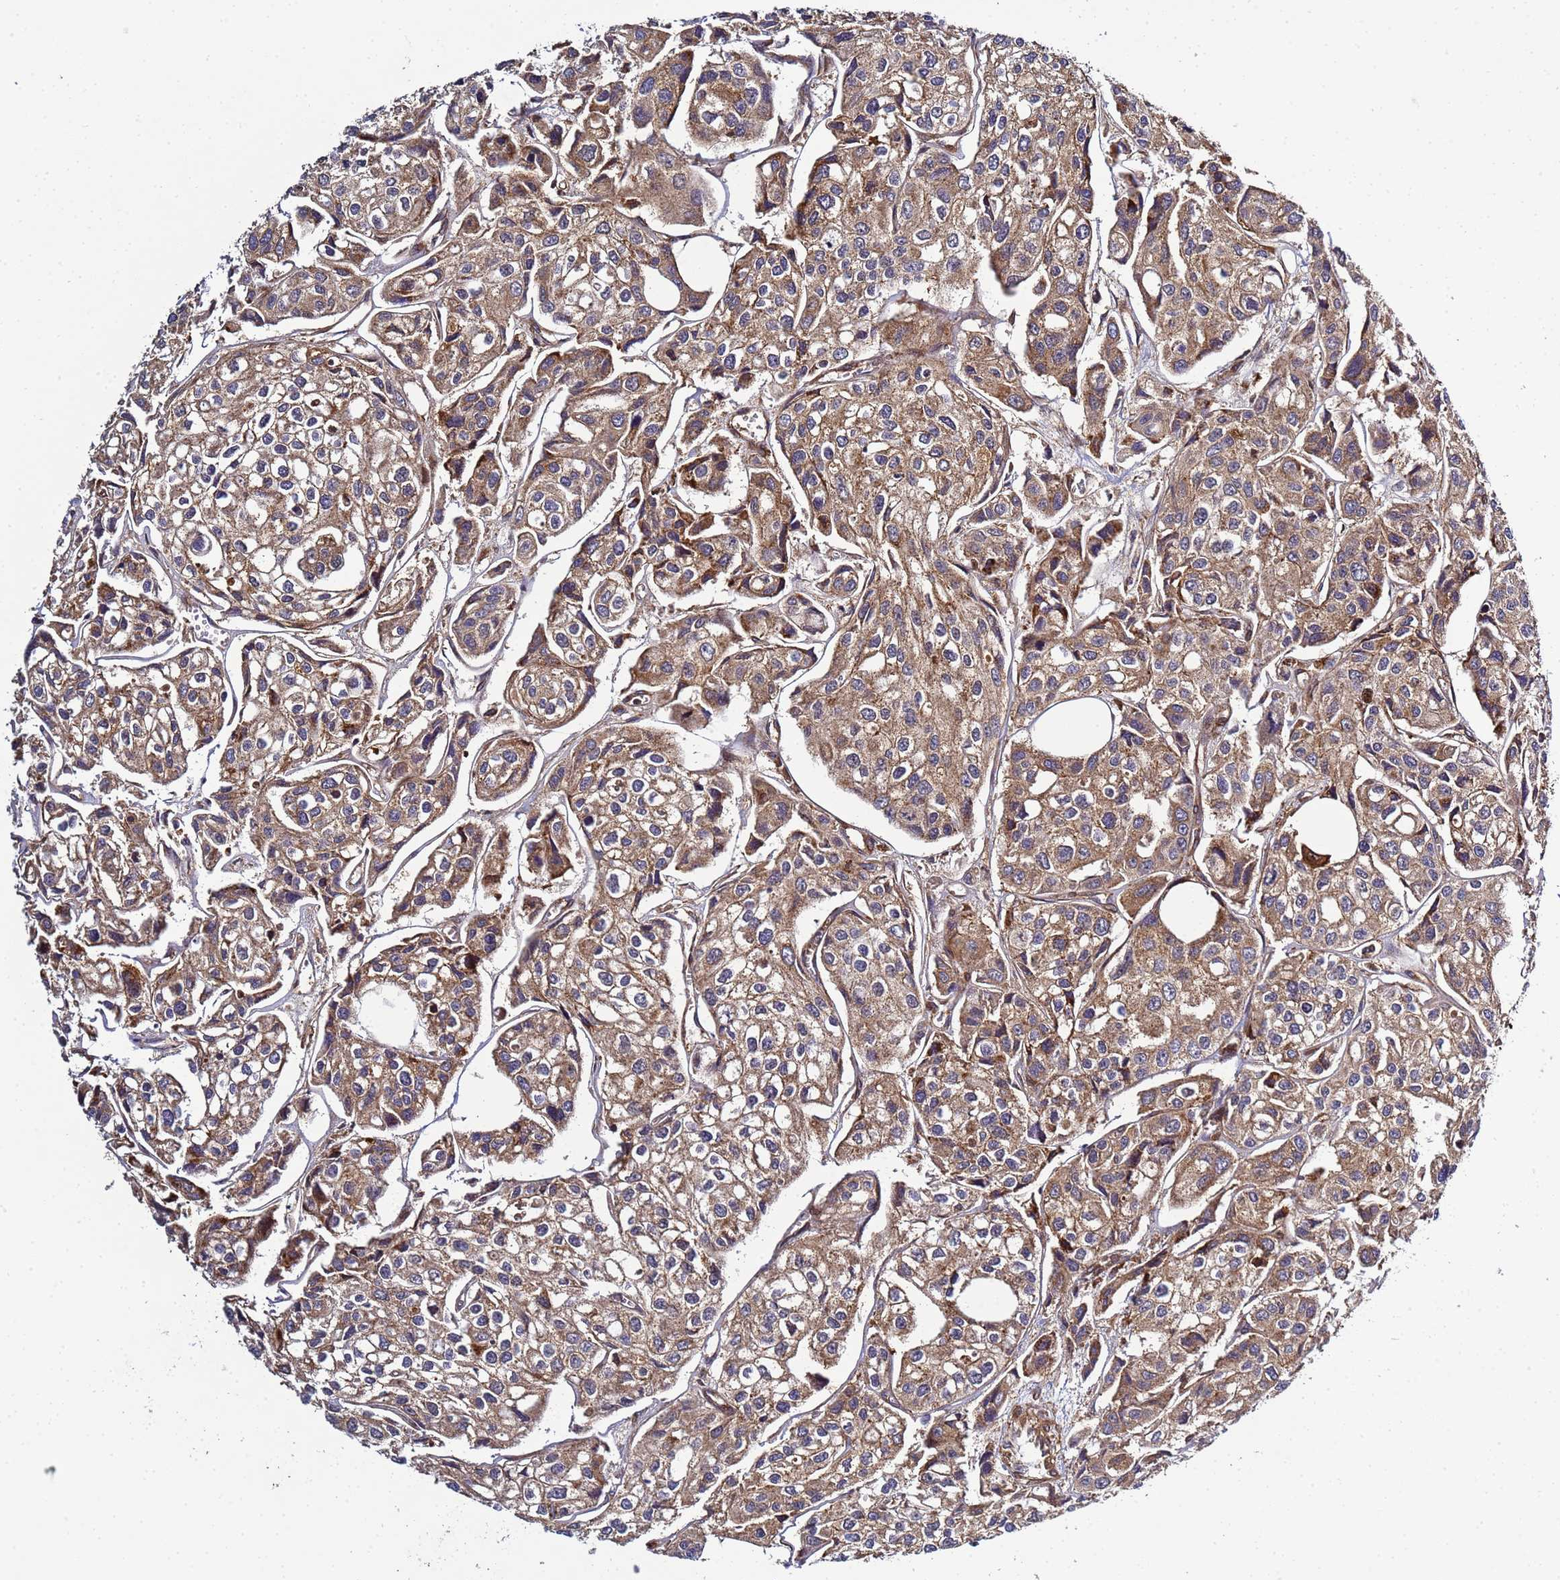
{"staining": {"intensity": "moderate", "quantity": ">75%", "location": "cytoplasmic/membranous"}, "tissue": "urothelial cancer", "cell_type": "Tumor cells", "image_type": "cancer", "snomed": [{"axis": "morphology", "description": "Urothelial carcinoma, High grade"}, {"axis": "topography", "description": "Urinary bladder"}], "caption": "Immunohistochemical staining of urothelial cancer demonstrates medium levels of moderate cytoplasmic/membranous protein positivity in approximately >75% of tumor cells. Ihc stains the protein in brown and the nuclei are stained blue.", "gene": "C8orf34", "patient": {"sex": "male", "age": 67}}